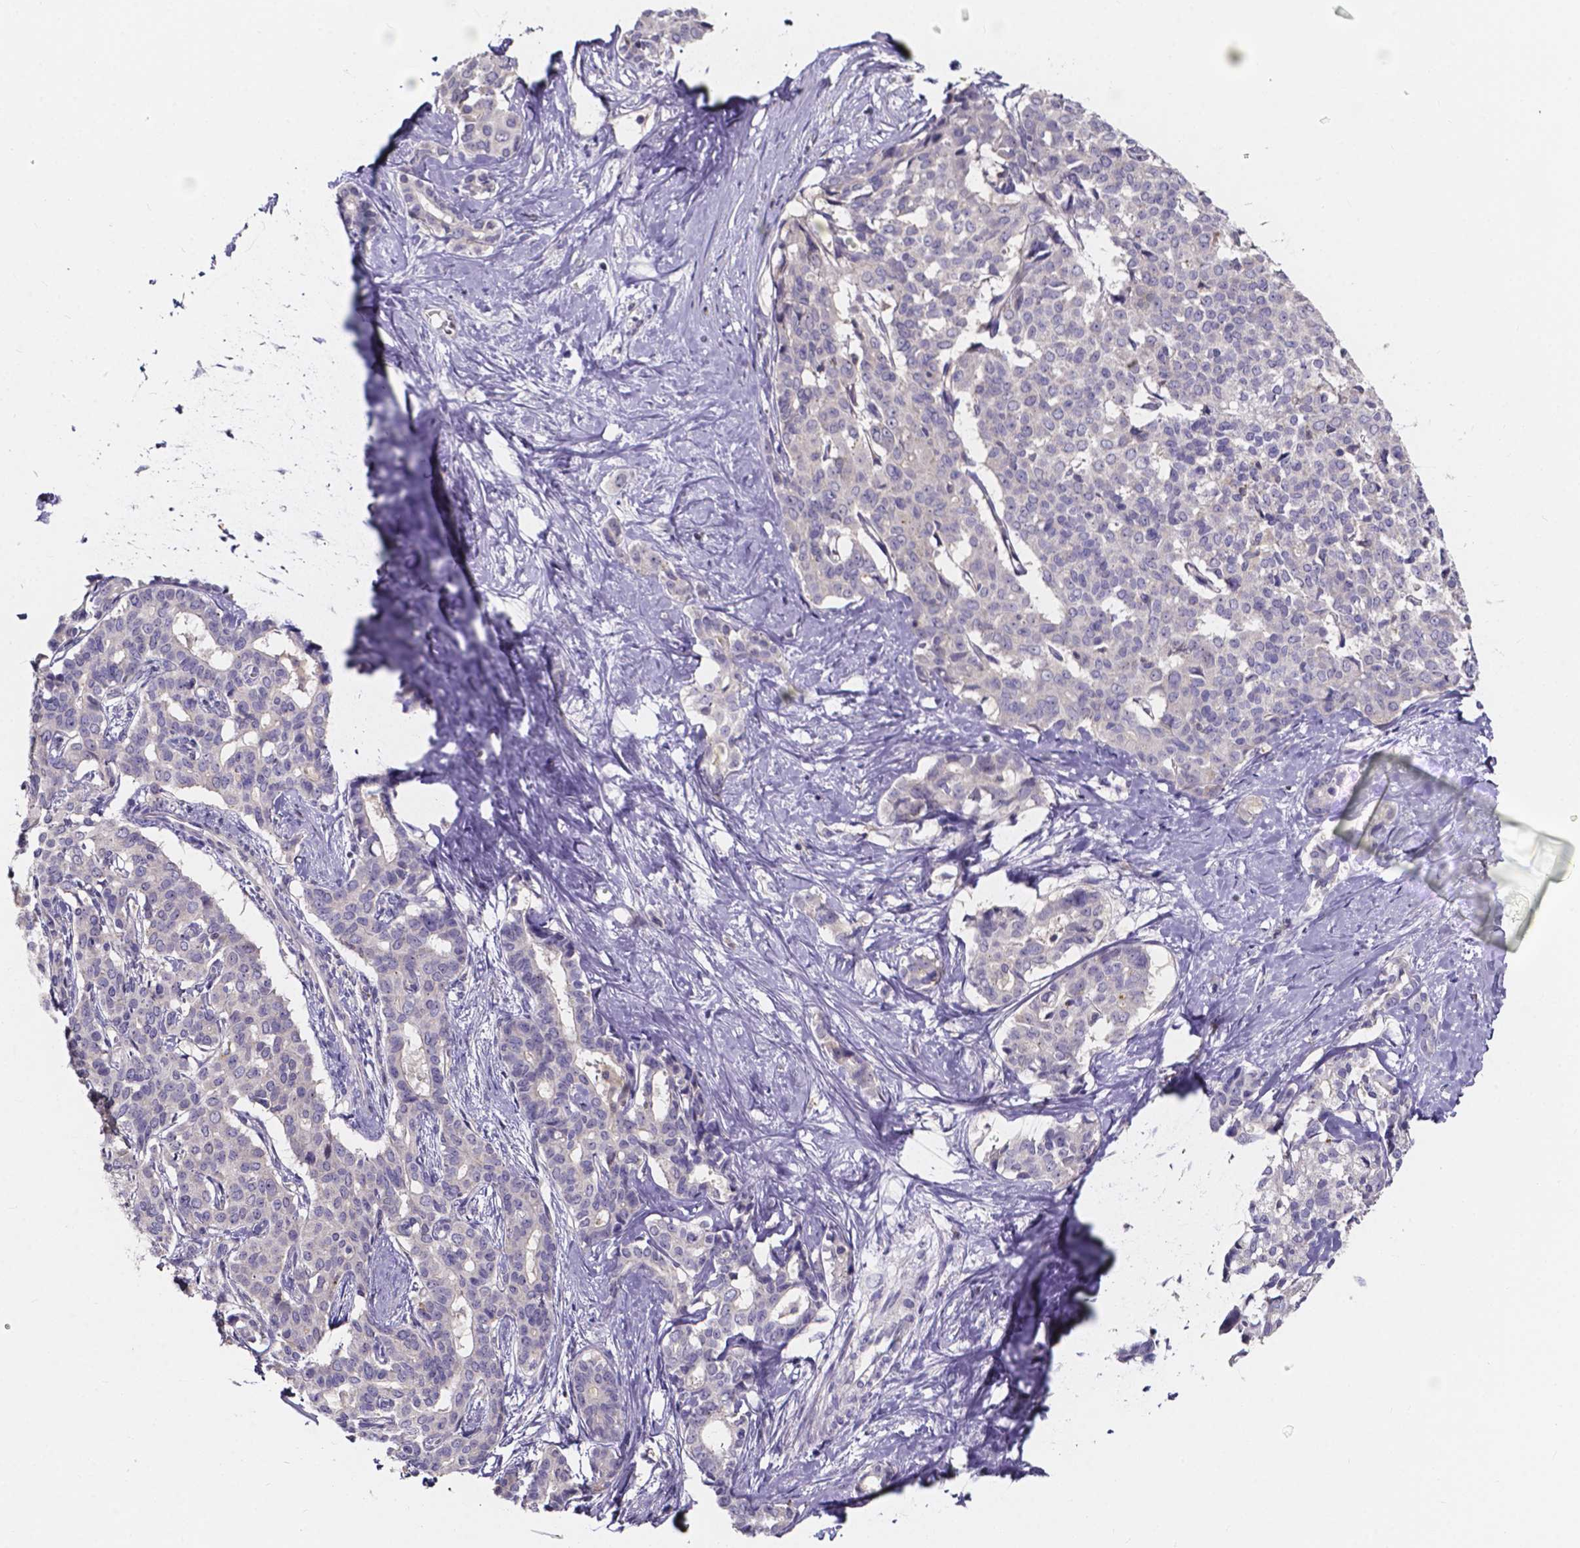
{"staining": {"intensity": "negative", "quantity": "none", "location": "none"}, "tissue": "liver cancer", "cell_type": "Tumor cells", "image_type": "cancer", "snomed": [{"axis": "morphology", "description": "Cholangiocarcinoma"}, {"axis": "topography", "description": "Liver"}], "caption": "High magnification brightfield microscopy of liver cancer (cholangiocarcinoma) stained with DAB (3,3'-diaminobenzidine) (brown) and counterstained with hematoxylin (blue): tumor cells show no significant positivity.", "gene": "SPOCD1", "patient": {"sex": "female", "age": 47}}